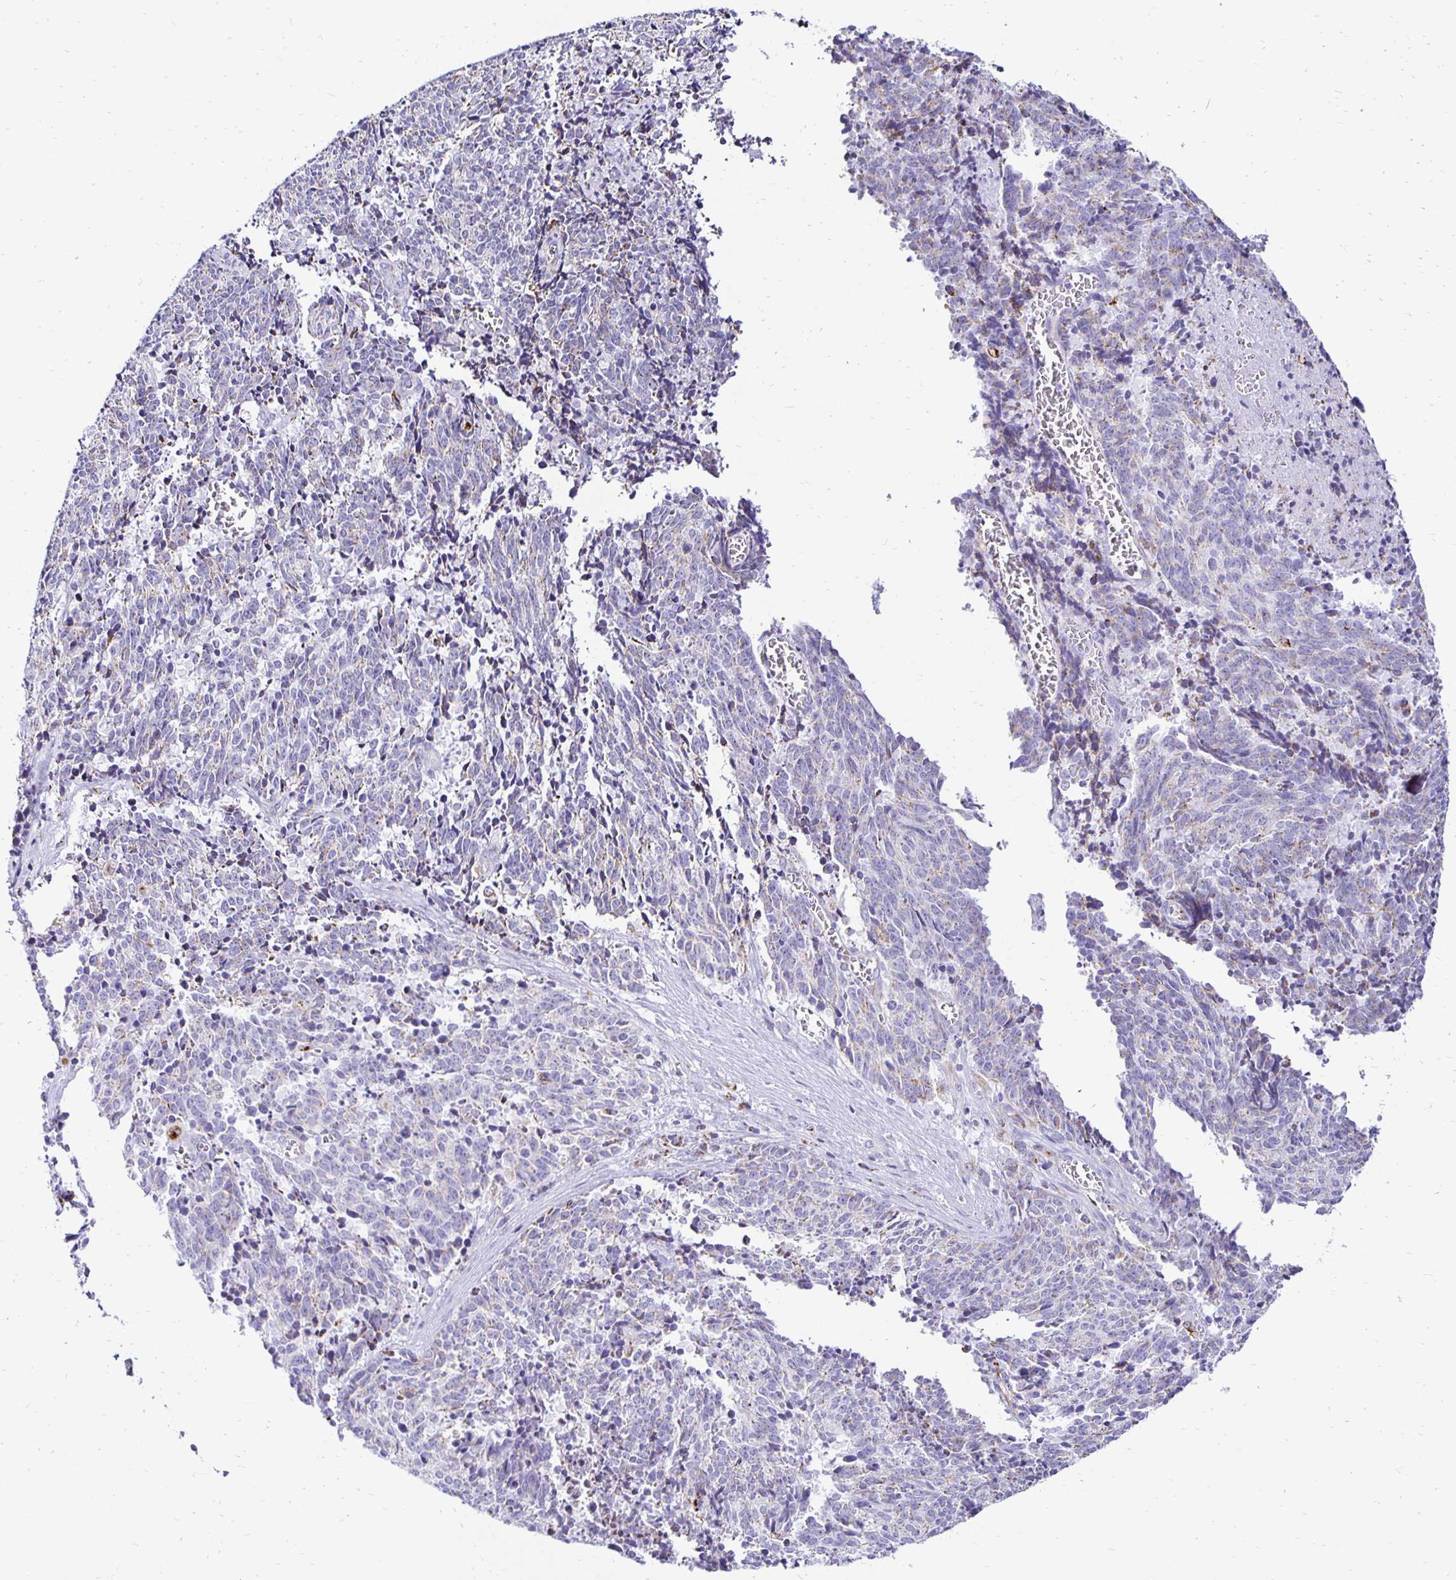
{"staining": {"intensity": "negative", "quantity": "none", "location": "none"}, "tissue": "cervical cancer", "cell_type": "Tumor cells", "image_type": "cancer", "snomed": [{"axis": "morphology", "description": "Squamous cell carcinoma, NOS"}, {"axis": "topography", "description": "Cervix"}], "caption": "Human cervical cancer (squamous cell carcinoma) stained for a protein using immunohistochemistry (IHC) shows no staining in tumor cells.", "gene": "PLAAT2", "patient": {"sex": "female", "age": 29}}